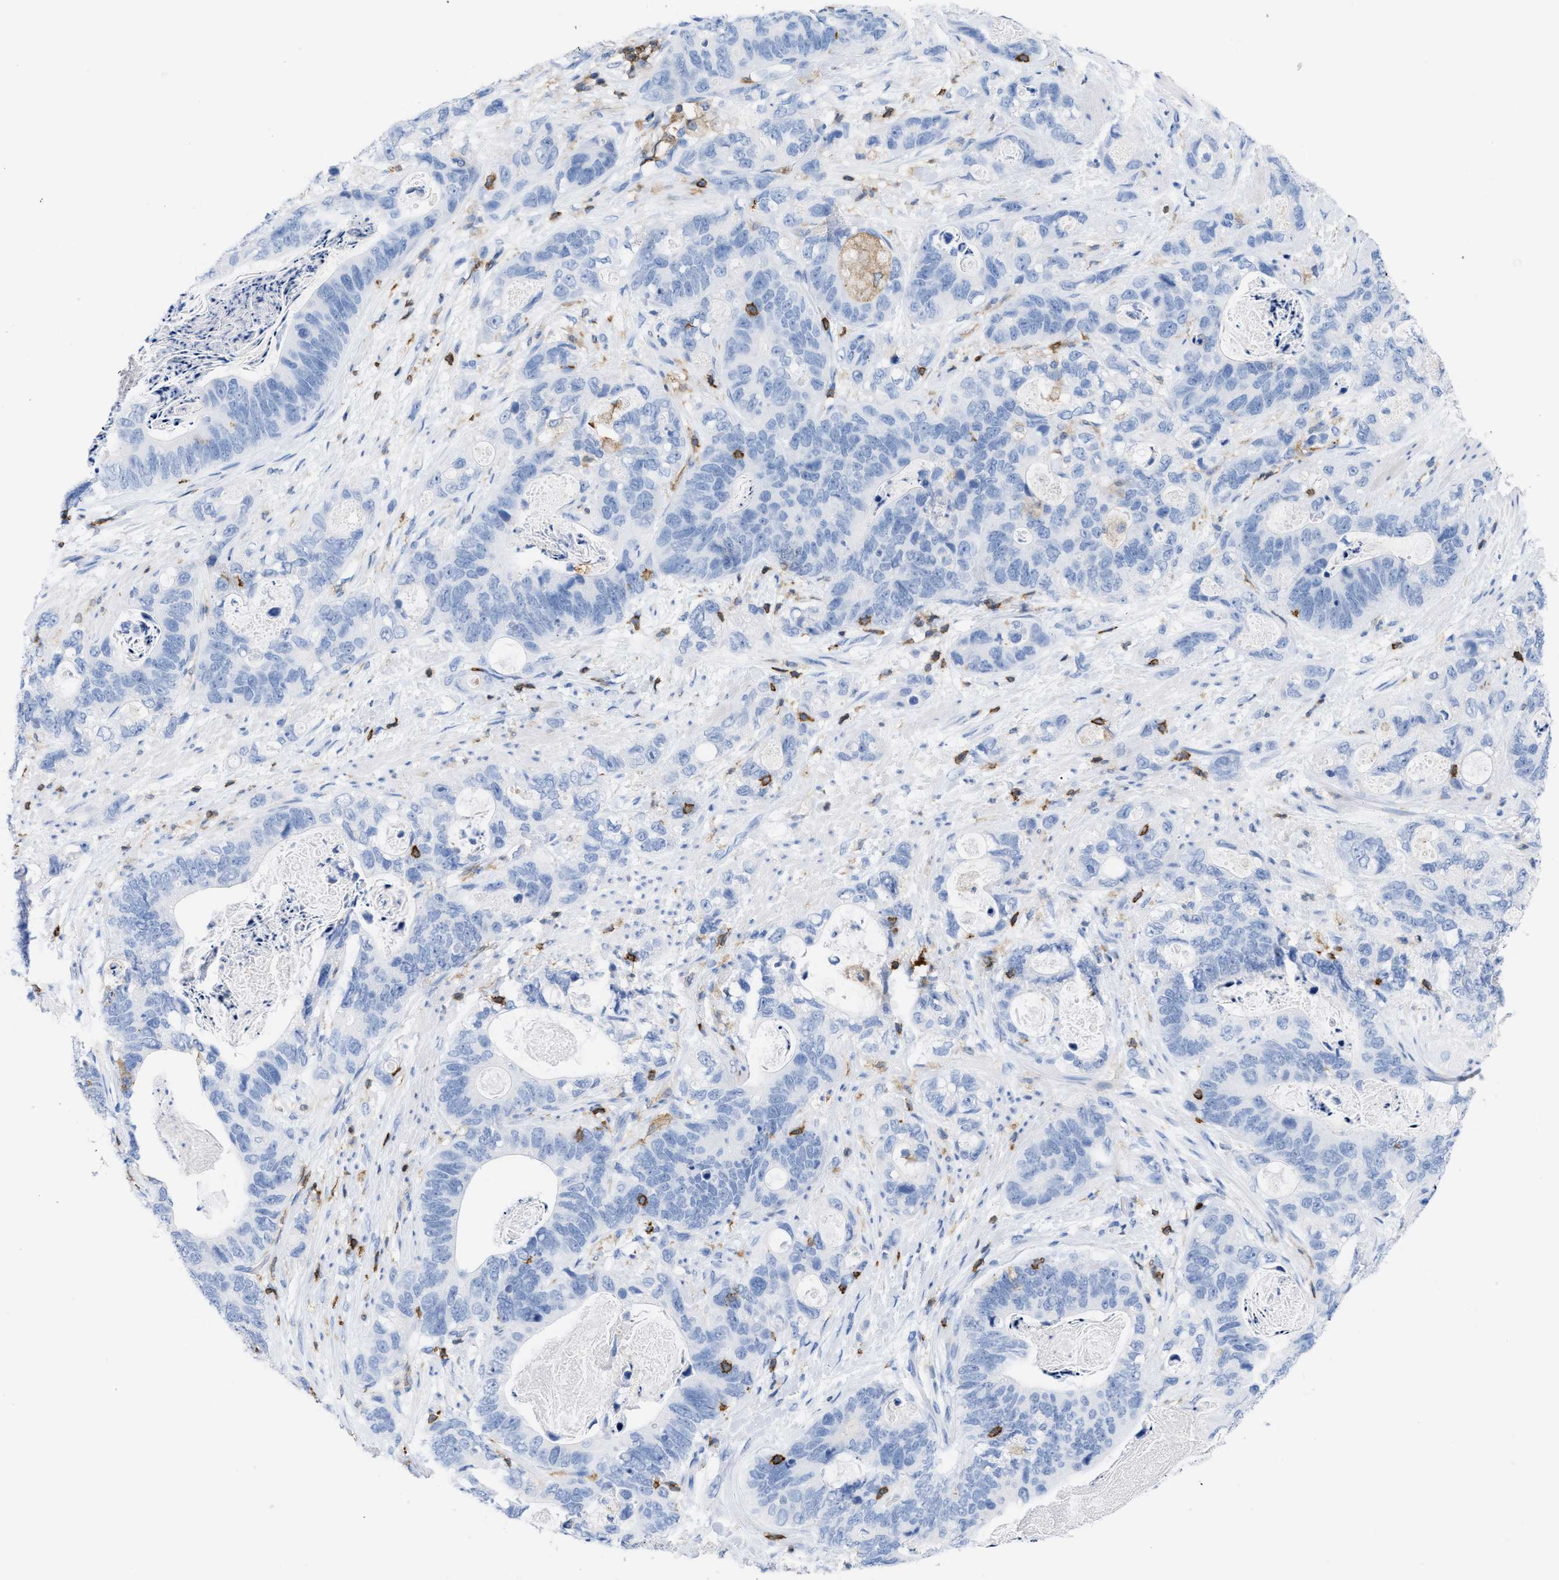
{"staining": {"intensity": "negative", "quantity": "none", "location": "none"}, "tissue": "stomach cancer", "cell_type": "Tumor cells", "image_type": "cancer", "snomed": [{"axis": "morphology", "description": "Normal tissue, NOS"}, {"axis": "morphology", "description": "Adenocarcinoma, NOS"}, {"axis": "topography", "description": "Stomach"}], "caption": "Immunohistochemistry histopathology image of stomach cancer (adenocarcinoma) stained for a protein (brown), which demonstrates no expression in tumor cells. (Brightfield microscopy of DAB IHC at high magnification).", "gene": "LCP1", "patient": {"sex": "female", "age": 89}}